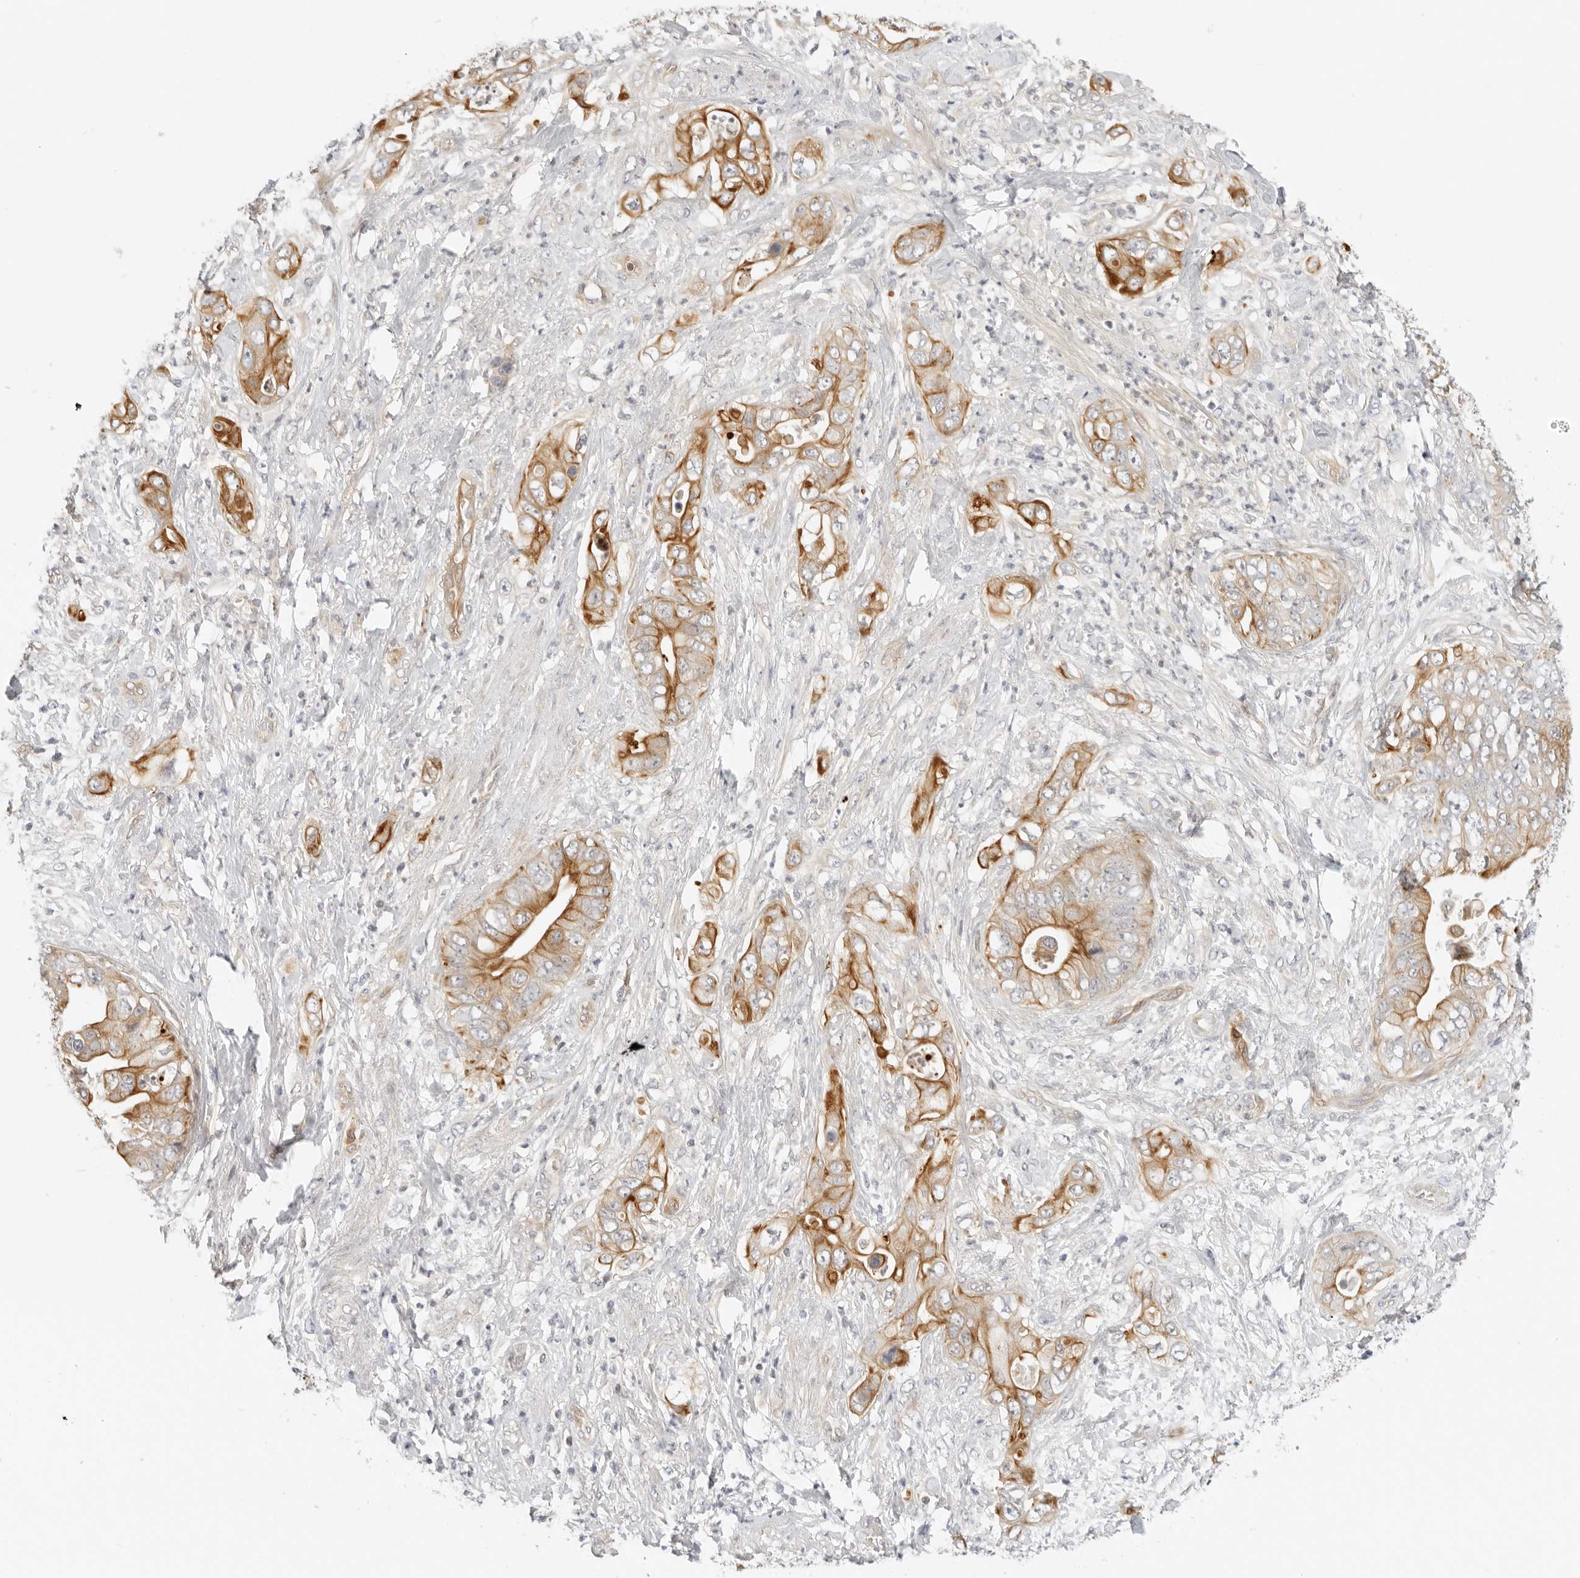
{"staining": {"intensity": "moderate", "quantity": "25%-75%", "location": "cytoplasmic/membranous"}, "tissue": "pancreatic cancer", "cell_type": "Tumor cells", "image_type": "cancer", "snomed": [{"axis": "morphology", "description": "Adenocarcinoma, NOS"}, {"axis": "topography", "description": "Pancreas"}], "caption": "Moderate cytoplasmic/membranous staining for a protein is appreciated in approximately 25%-75% of tumor cells of pancreatic cancer using immunohistochemistry (IHC).", "gene": "OSCP1", "patient": {"sex": "female", "age": 78}}